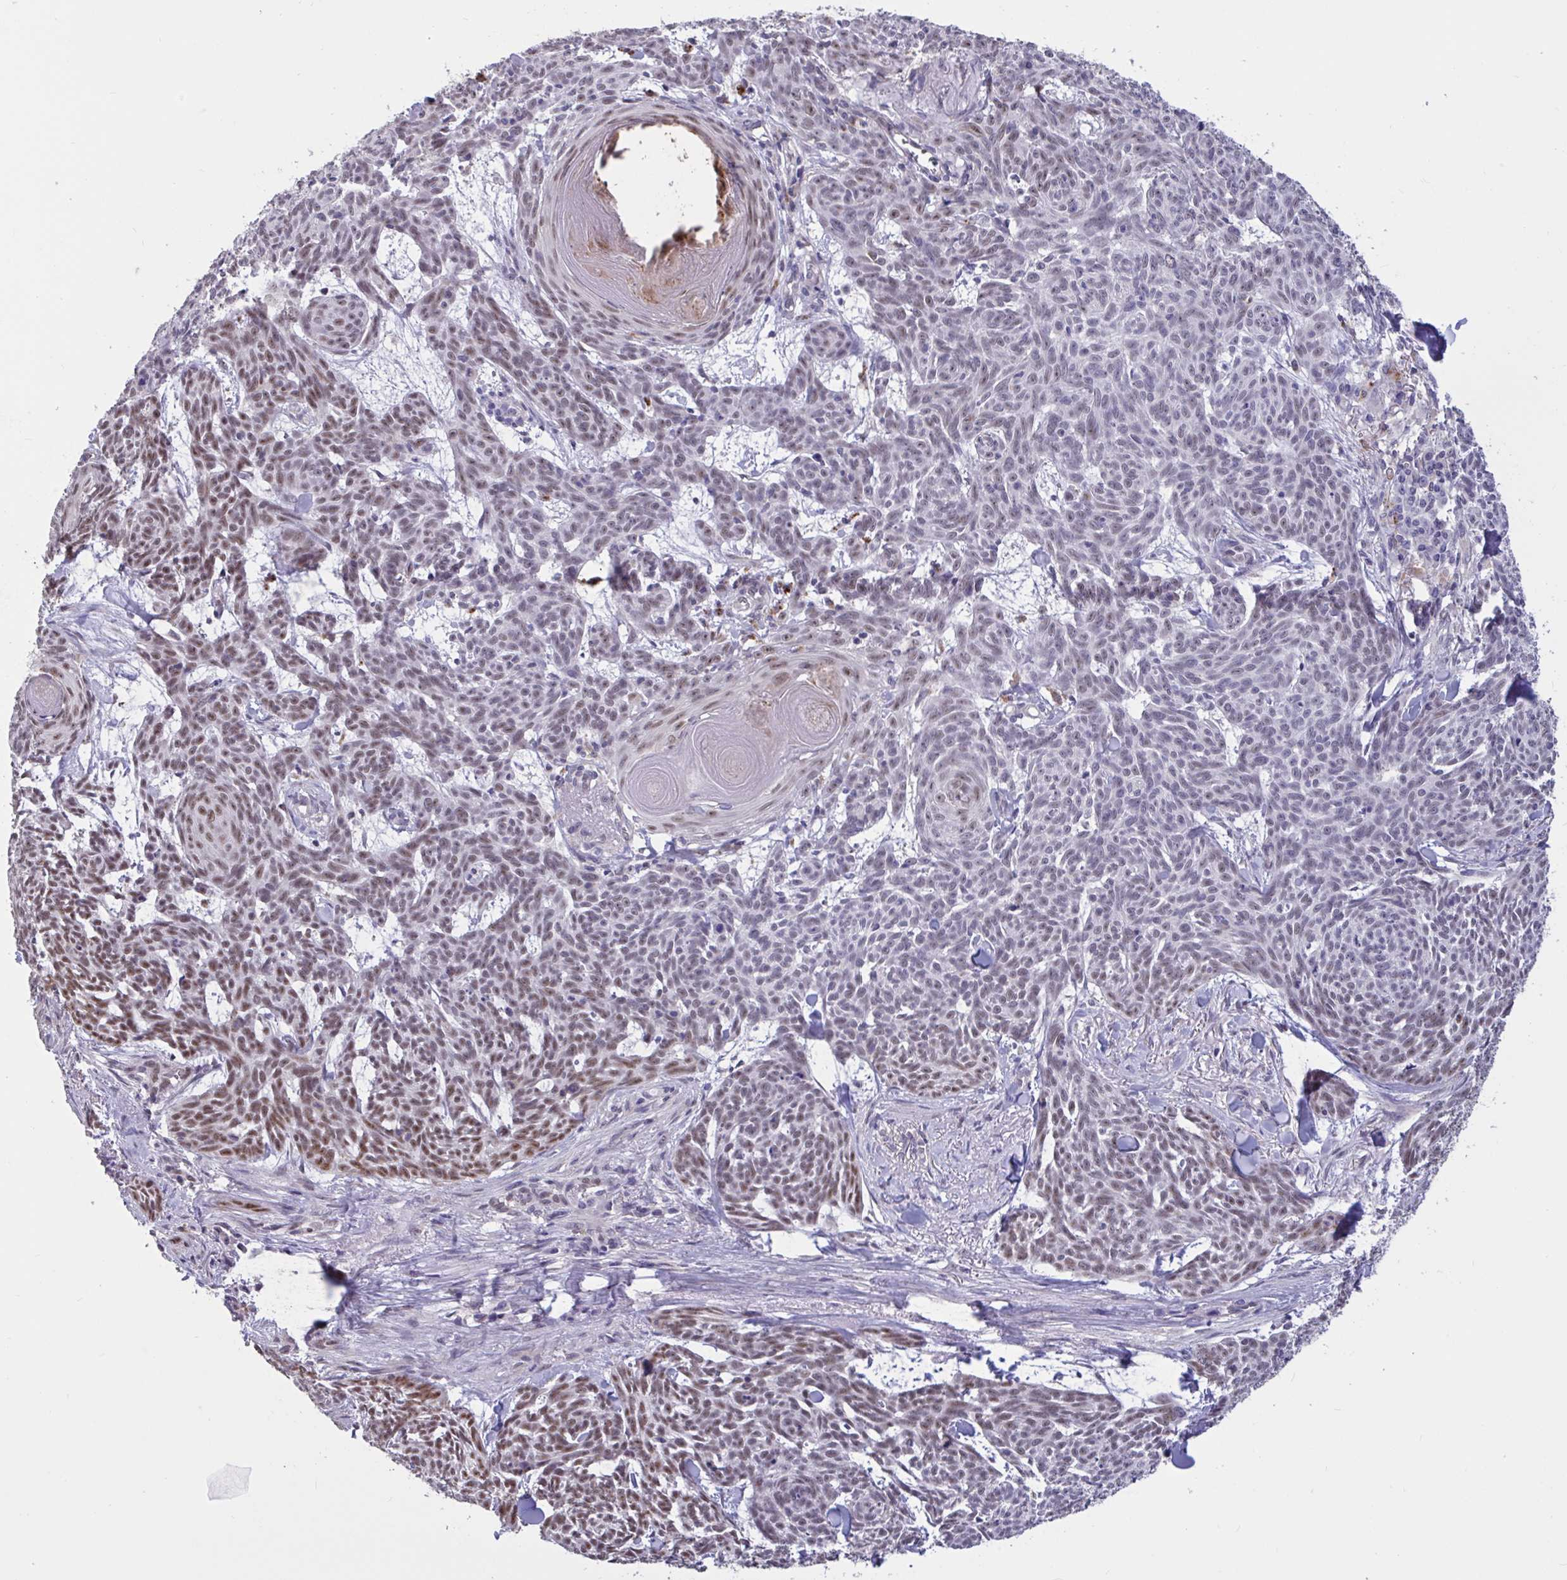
{"staining": {"intensity": "moderate", "quantity": "25%-75%", "location": "nuclear"}, "tissue": "skin cancer", "cell_type": "Tumor cells", "image_type": "cancer", "snomed": [{"axis": "morphology", "description": "Basal cell carcinoma"}, {"axis": "topography", "description": "Skin"}], "caption": "Immunohistochemical staining of human skin basal cell carcinoma reveals moderate nuclear protein expression in about 25%-75% of tumor cells. (Stains: DAB in brown, nuclei in blue, Microscopy: brightfield microscopy at high magnification).", "gene": "DDX39A", "patient": {"sex": "female", "age": 93}}